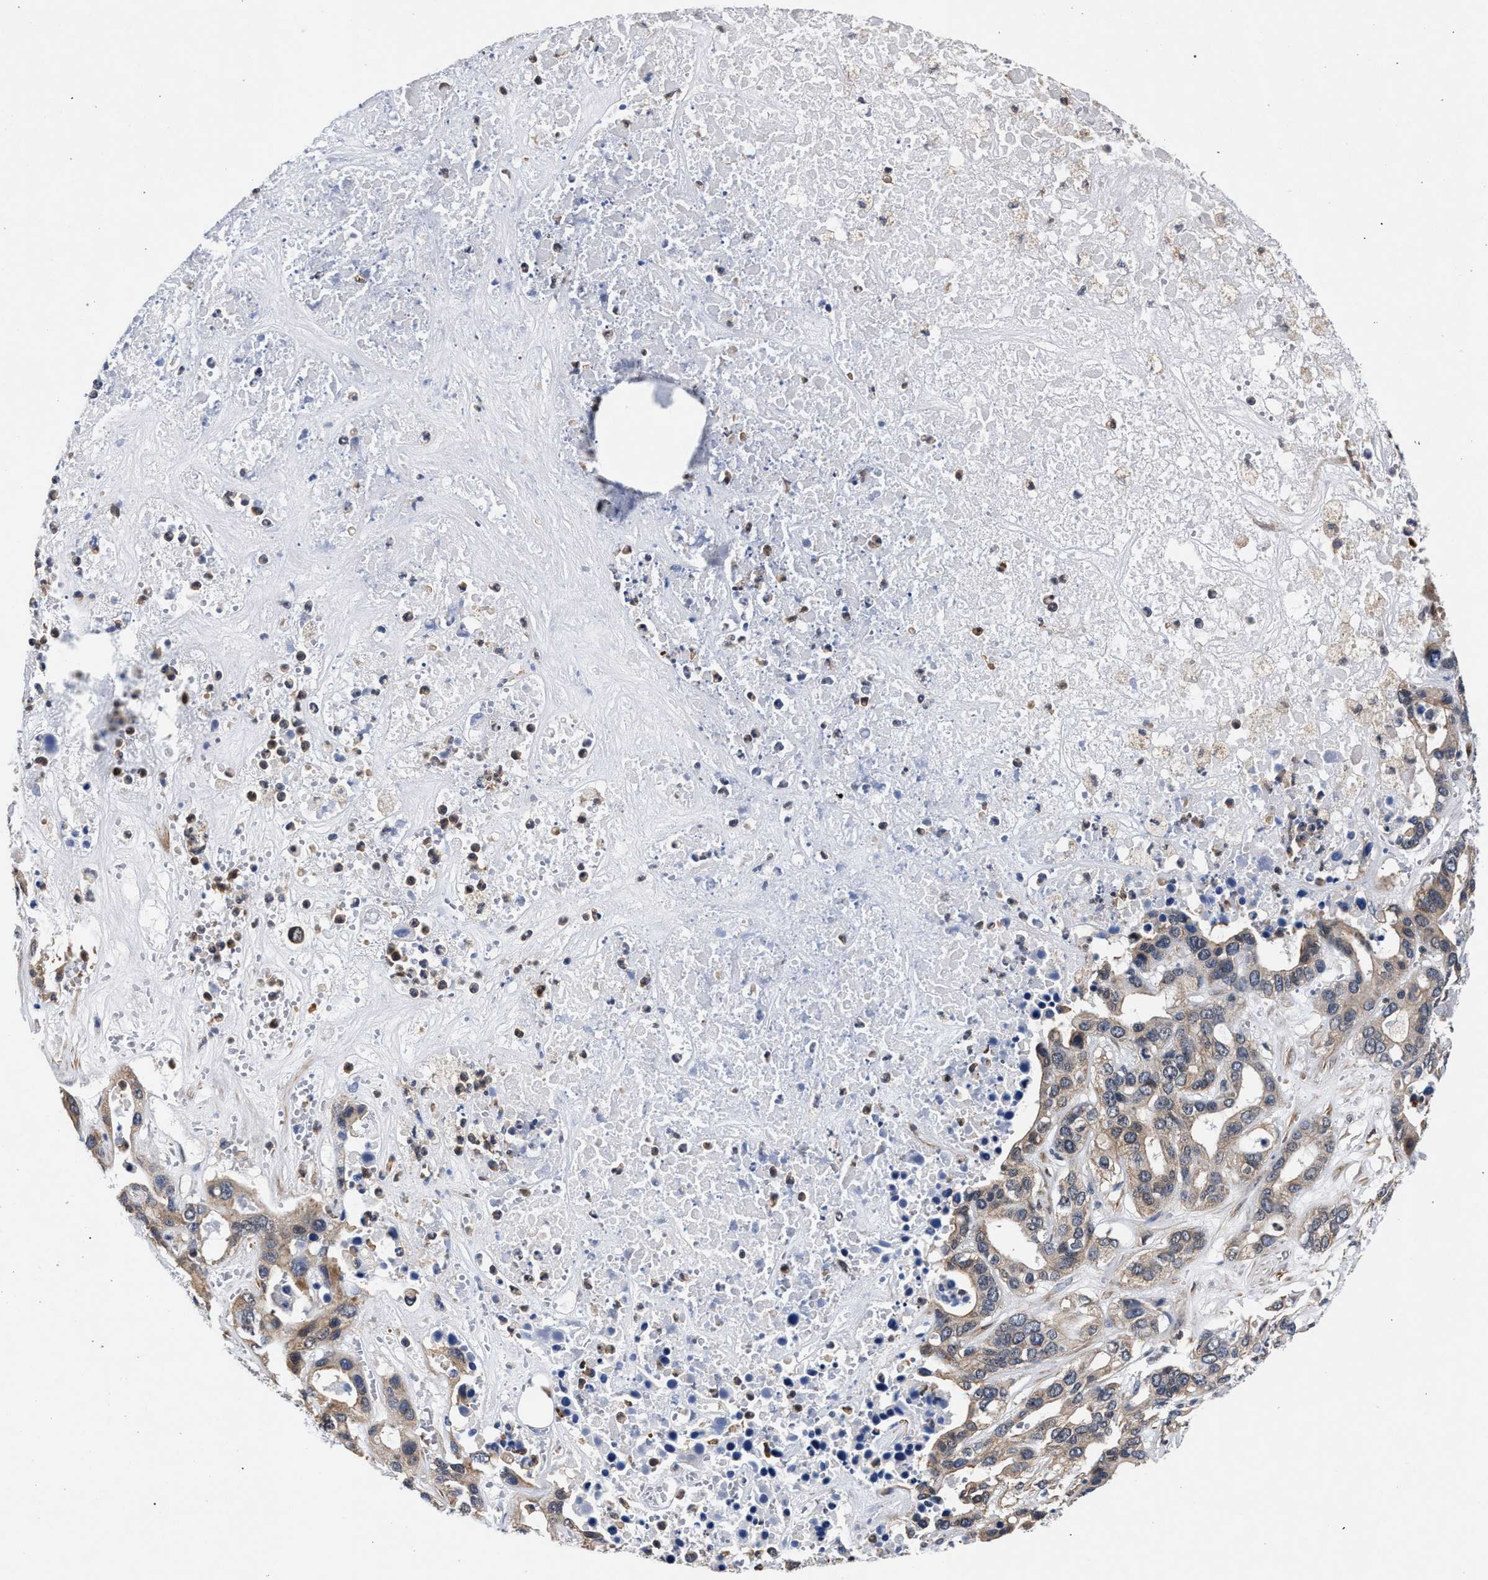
{"staining": {"intensity": "weak", "quantity": ">75%", "location": "cytoplasmic/membranous"}, "tissue": "liver cancer", "cell_type": "Tumor cells", "image_type": "cancer", "snomed": [{"axis": "morphology", "description": "Cholangiocarcinoma"}, {"axis": "topography", "description": "Liver"}], "caption": "This photomicrograph demonstrates IHC staining of human liver cancer (cholangiocarcinoma), with low weak cytoplasmic/membranous staining in approximately >75% of tumor cells.", "gene": "LASP1", "patient": {"sex": "female", "age": 65}}